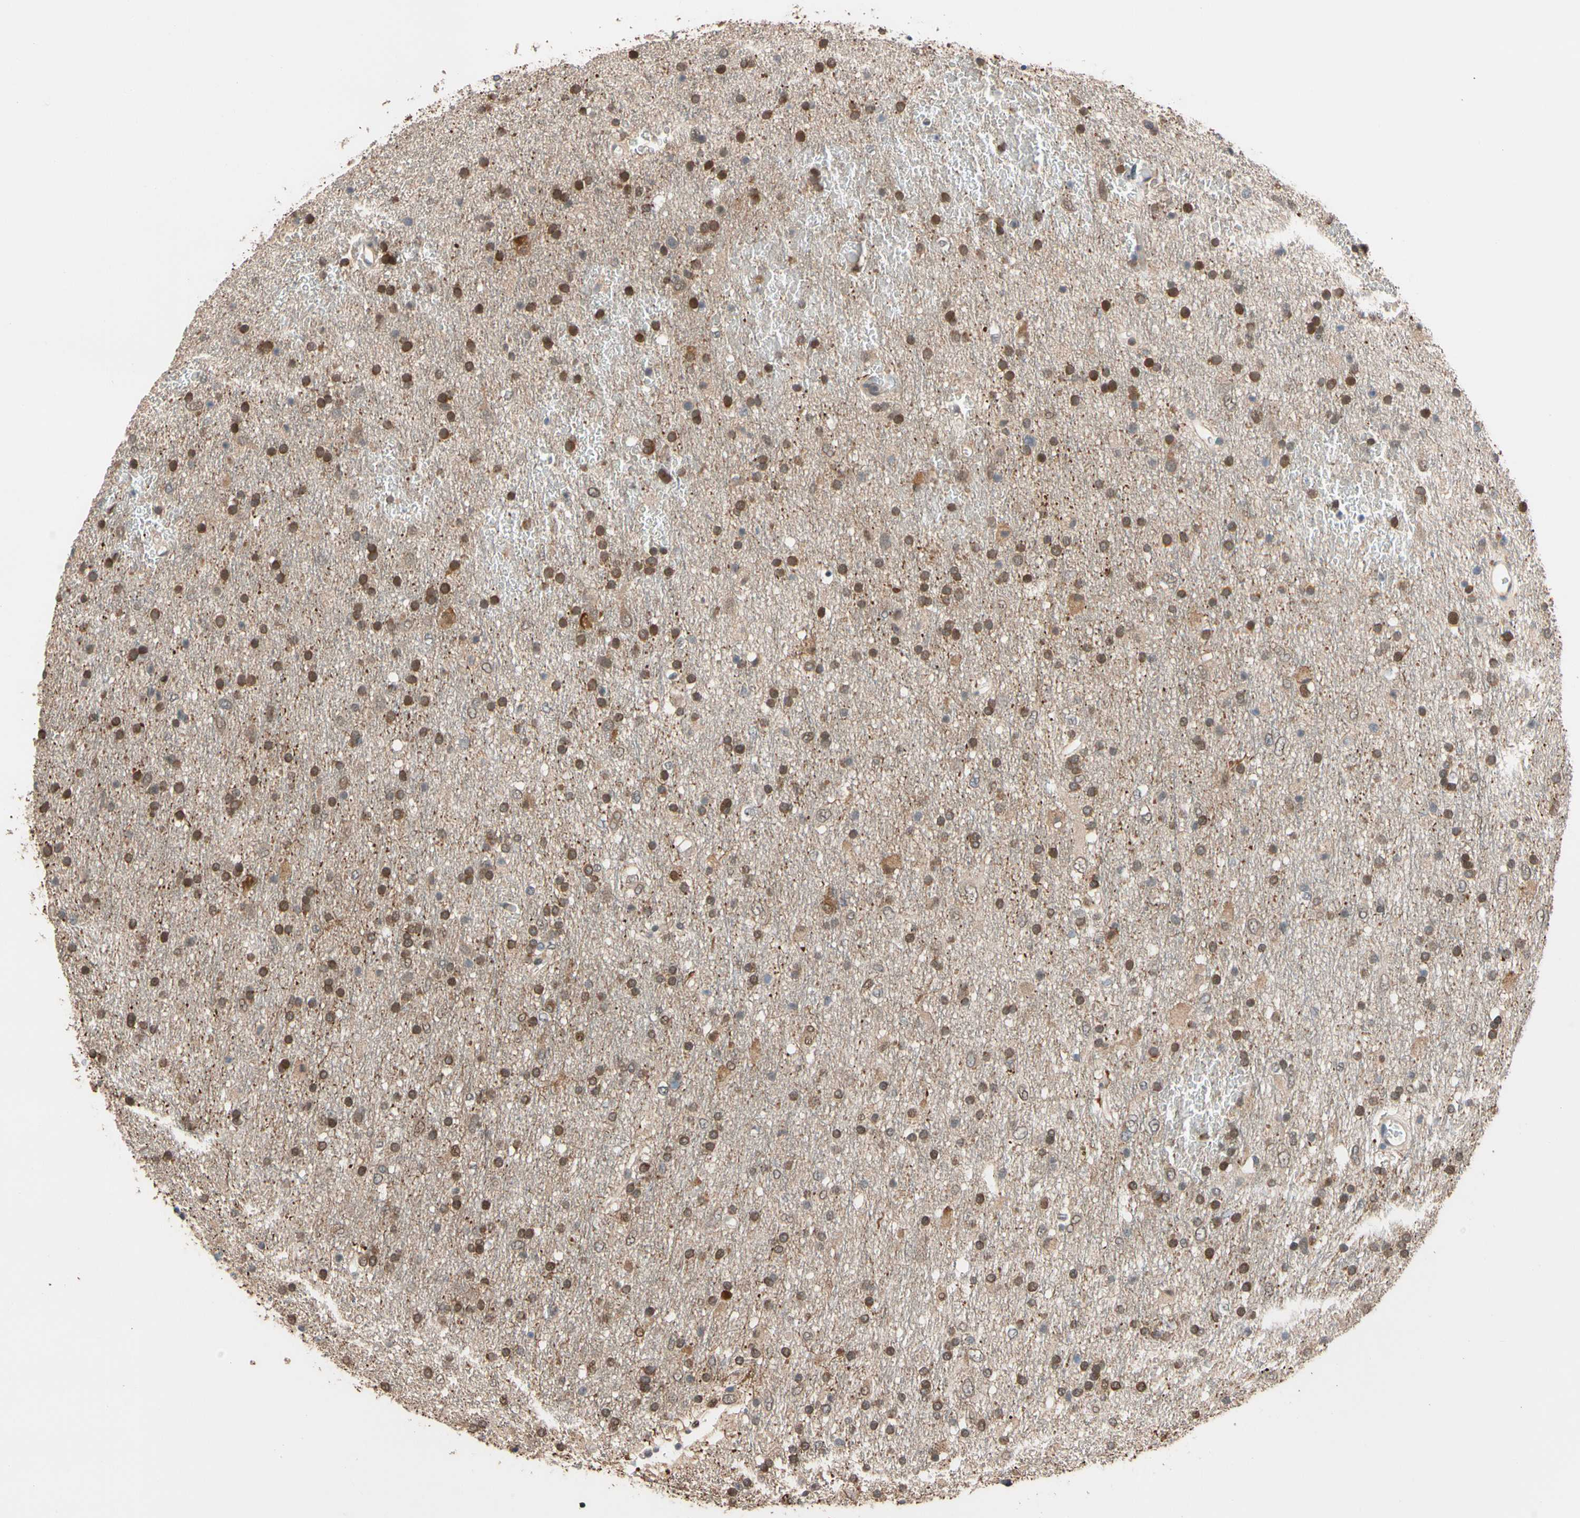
{"staining": {"intensity": "moderate", "quantity": ">75%", "location": "cytoplasmic/membranous"}, "tissue": "glioma", "cell_type": "Tumor cells", "image_type": "cancer", "snomed": [{"axis": "morphology", "description": "Glioma, malignant, Low grade"}, {"axis": "topography", "description": "Brain"}], "caption": "Tumor cells show medium levels of moderate cytoplasmic/membranous positivity in about >75% of cells in human glioma.", "gene": "NGEF", "patient": {"sex": "male", "age": 77}}